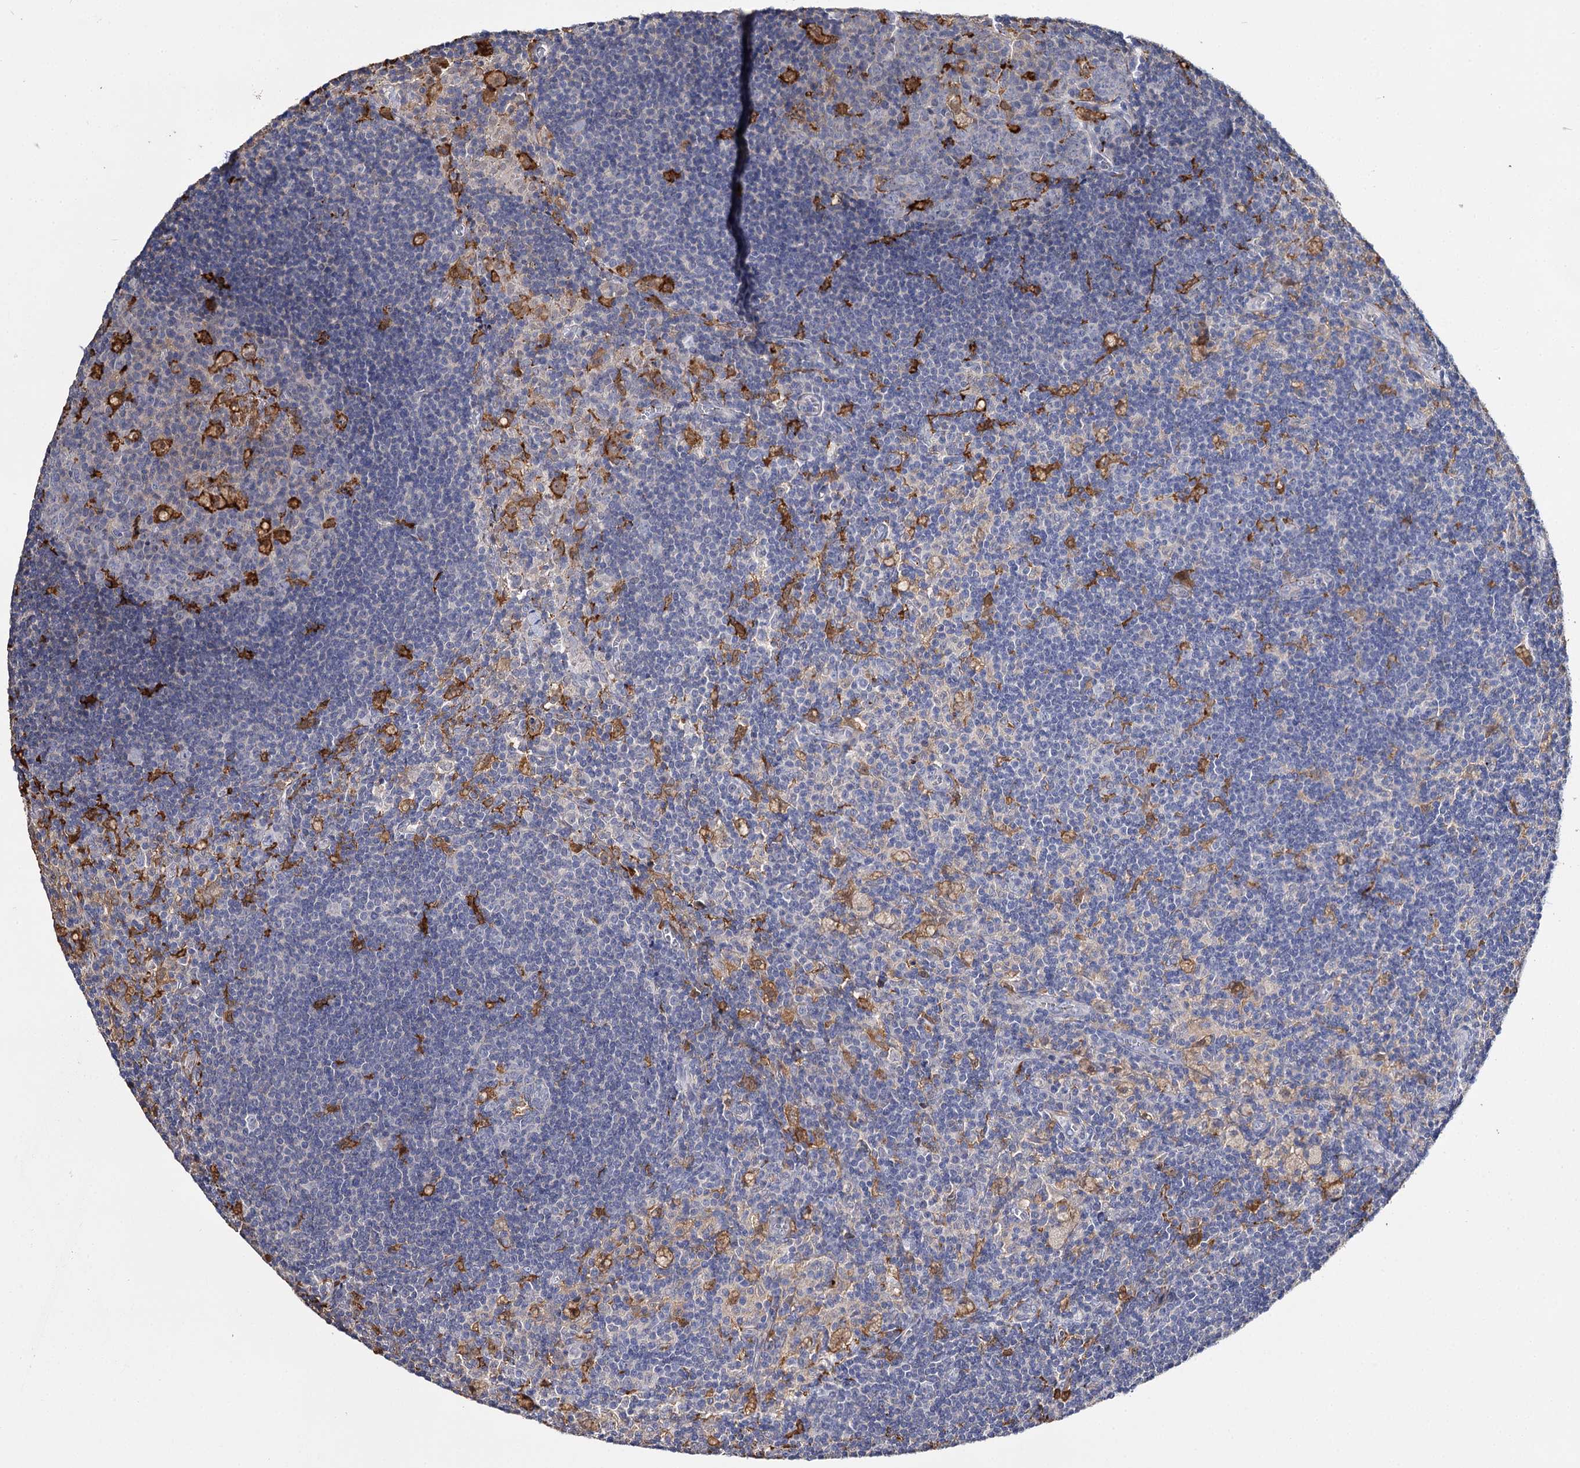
{"staining": {"intensity": "moderate", "quantity": "<25%", "location": "cytoplasmic/membranous"}, "tissue": "lymph node", "cell_type": "Germinal center cells", "image_type": "normal", "snomed": [{"axis": "morphology", "description": "Normal tissue, NOS"}, {"axis": "topography", "description": "Lymph node"}], "caption": "This micrograph demonstrates unremarkable lymph node stained with immunohistochemistry to label a protein in brown. The cytoplasmic/membranous of germinal center cells show moderate positivity for the protein. Nuclei are counter-stained blue.", "gene": "DNAH6", "patient": {"sex": "male", "age": 69}}